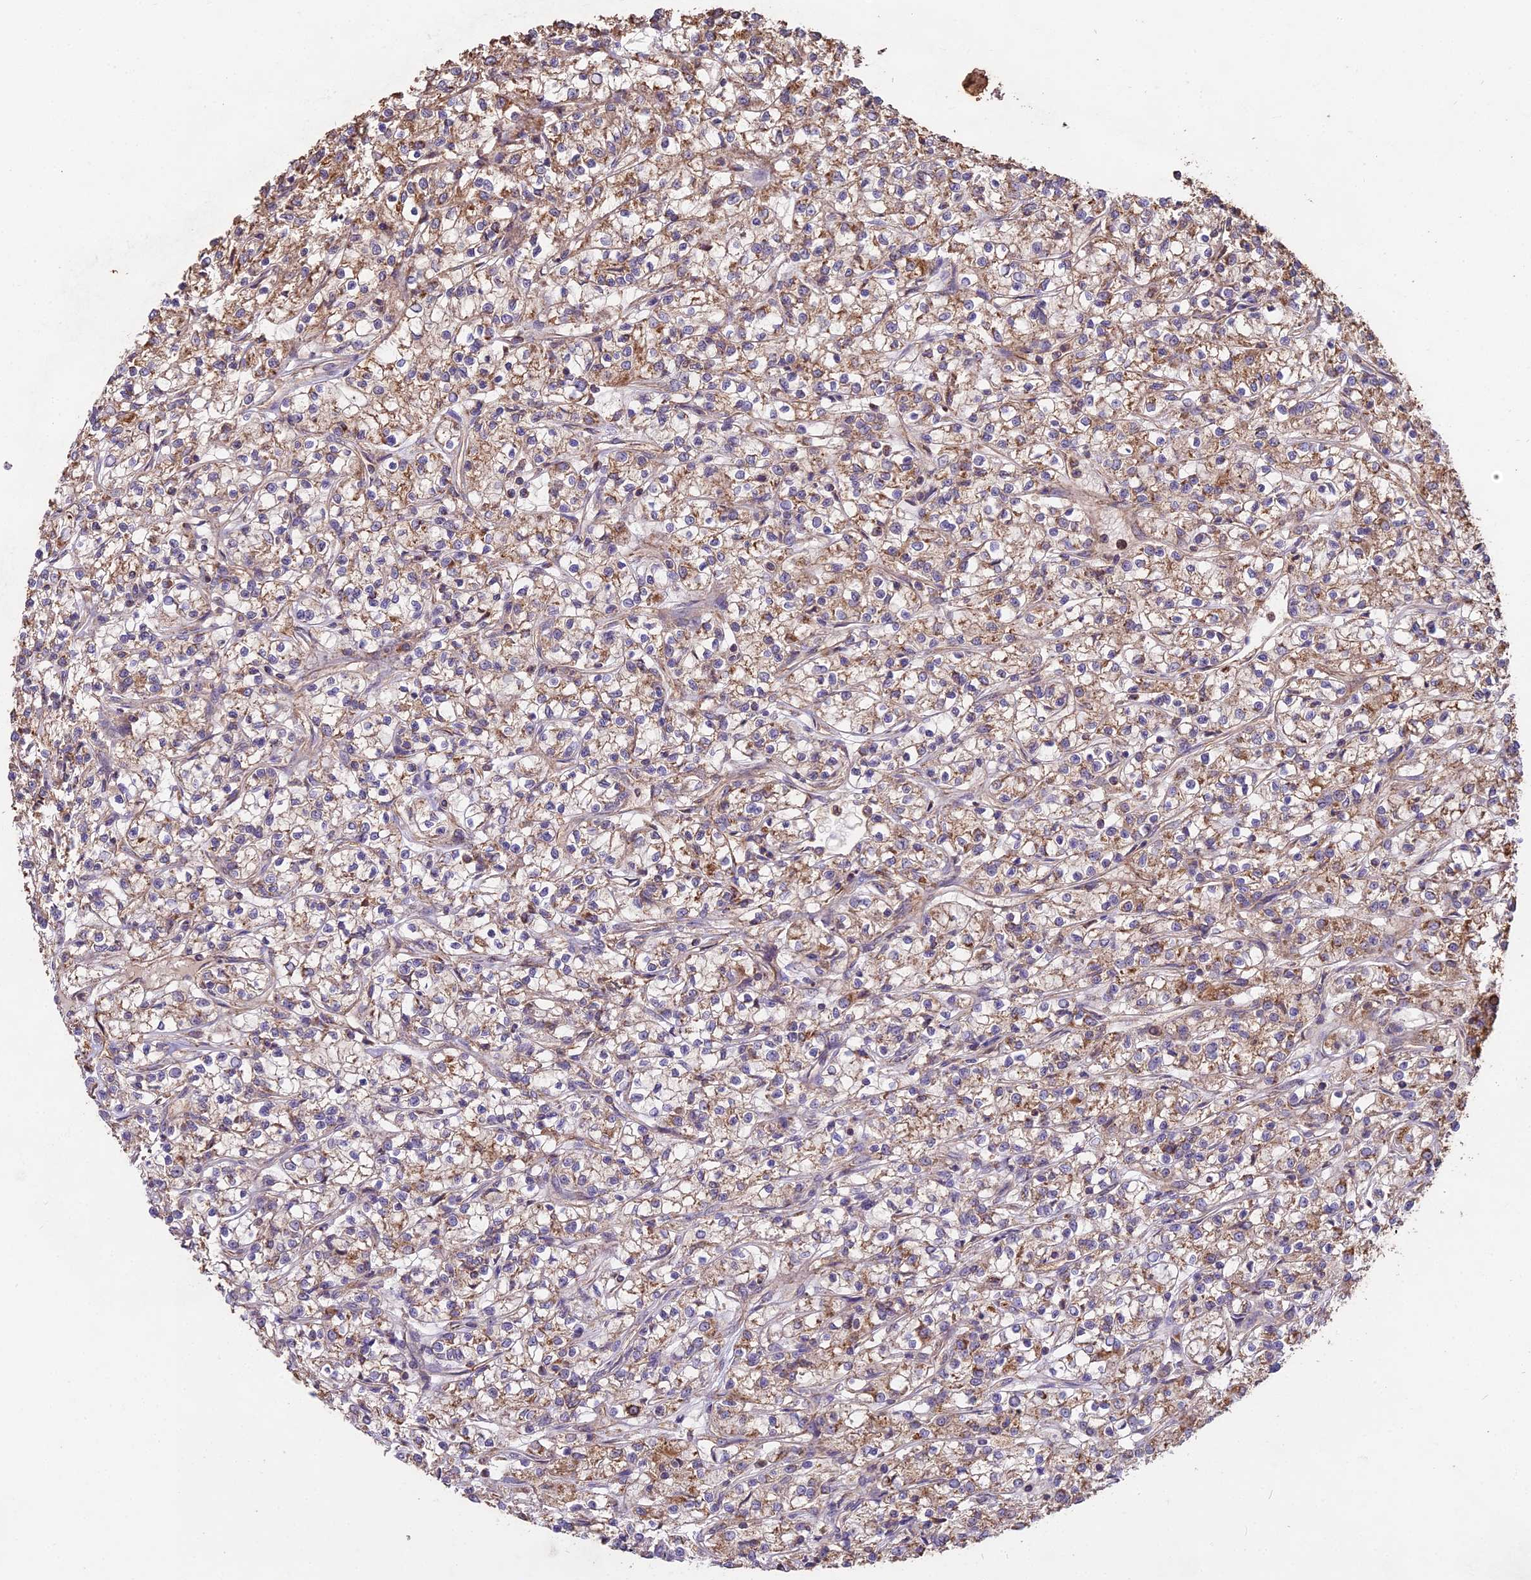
{"staining": {"intensity": "moderate", "quantity": ">75%", "location": "cytoplasmic/membranous"}, "tissue": "renal cancer", "cell_type": "Tumor cells", "image_type": "cancer", "snomed": [{"axis": "morphology", "description": "Adenocarcinoma, NOS"}, {"axis": "topography", "description": "Kidney"}], "caption": "Immunohistochemistry histopathology image of human adenocarcinoma (renal) stained for a protein (brown), which demonstrates medium levels of moderate cytoplasmic/membranous expression in about >75% of tumor cells.", "gene": "CEMIP2", "patient": {"sex": "female", "age": 59}}